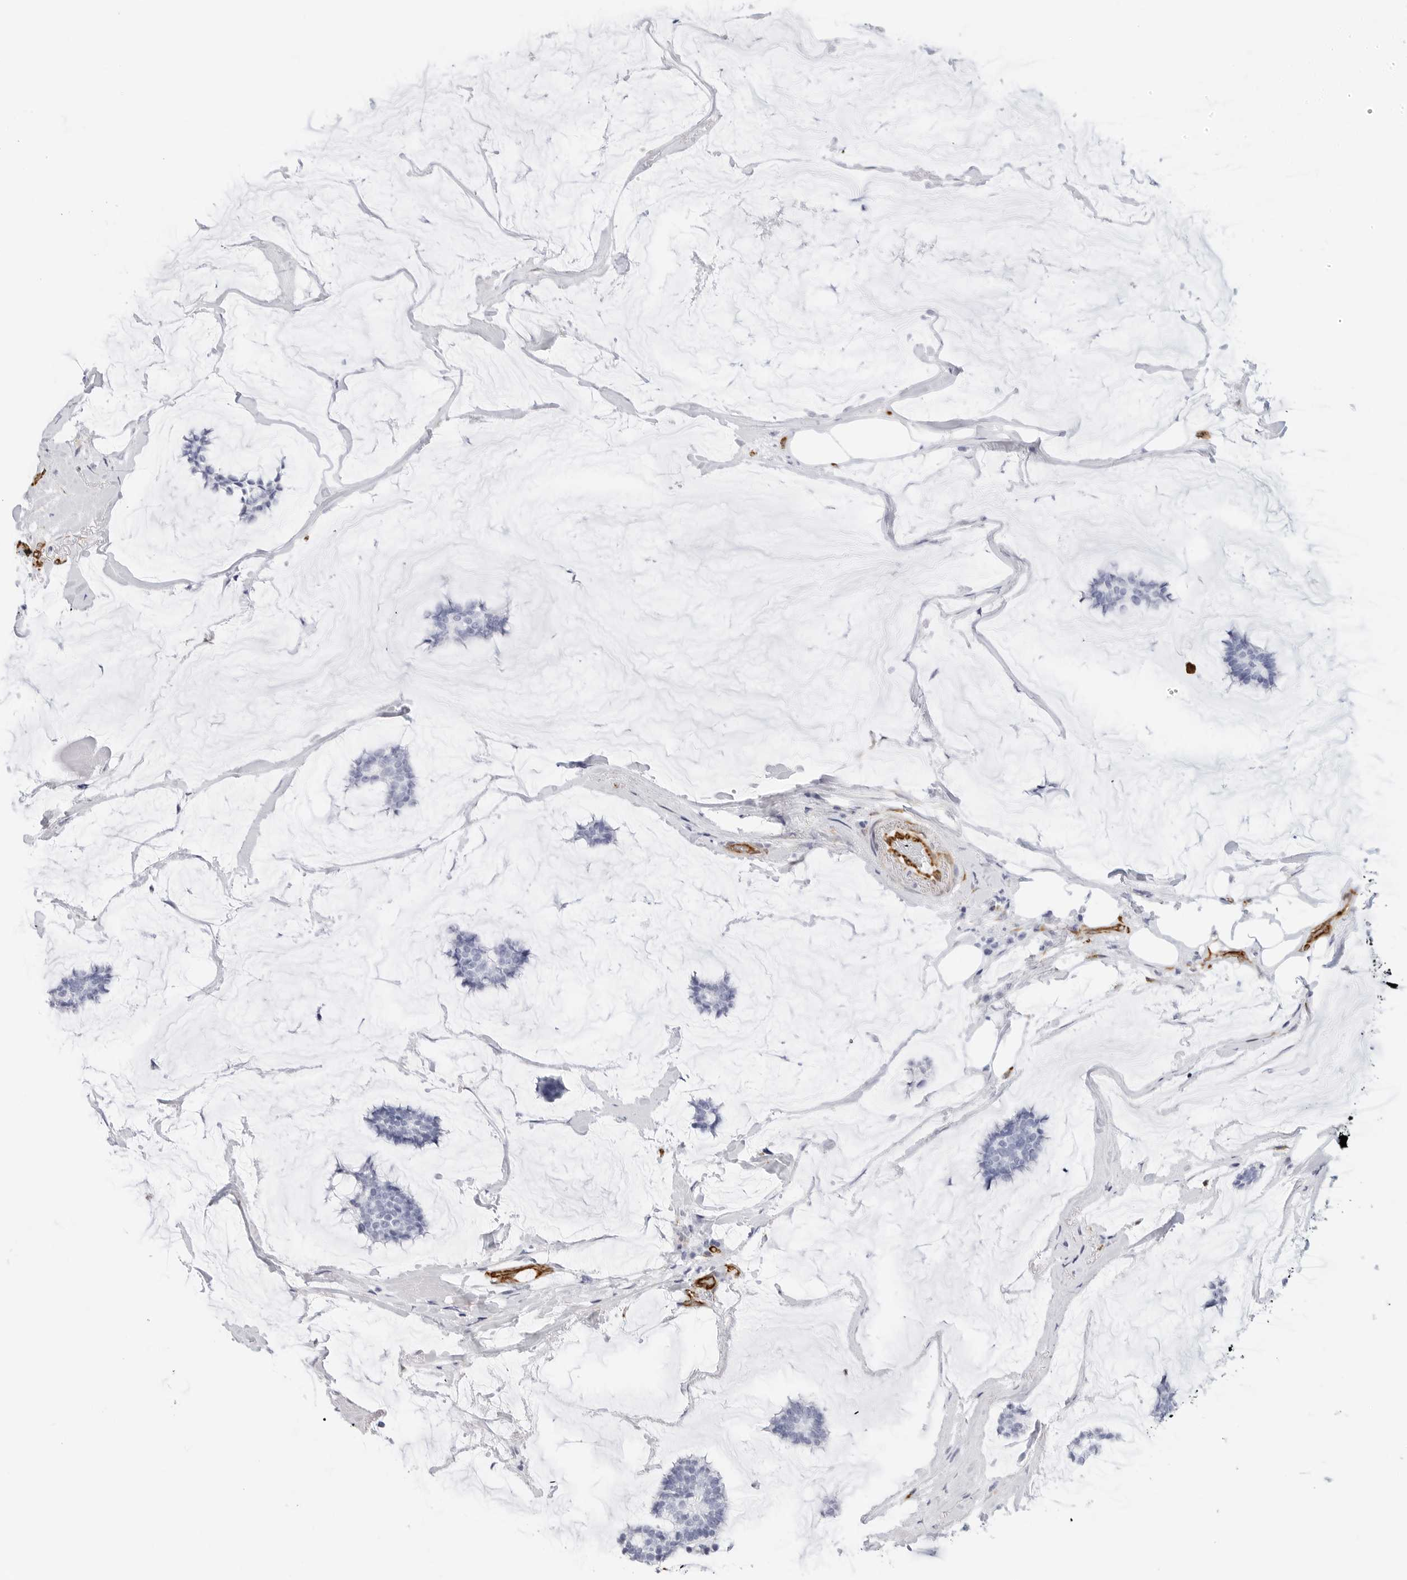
{"staining": {"intensity": "negative", "quantity": "none", "location": "none"}, "tissue": "breast cancer", "cell_type": "Tumor cells", "image_type": "cancer", "snomed": [{"axis": "morphology", "description": "Duct carcinoma"}, {"axis": "topography", "description": "Breast"}], "caption": "Breast cancer (infiltrating ductal carcinoma) was stained to show a protein in brown. There is no significant staining in tumor cells.", "gene": "NES", "patient": {"sex": "female", "age": 93}}